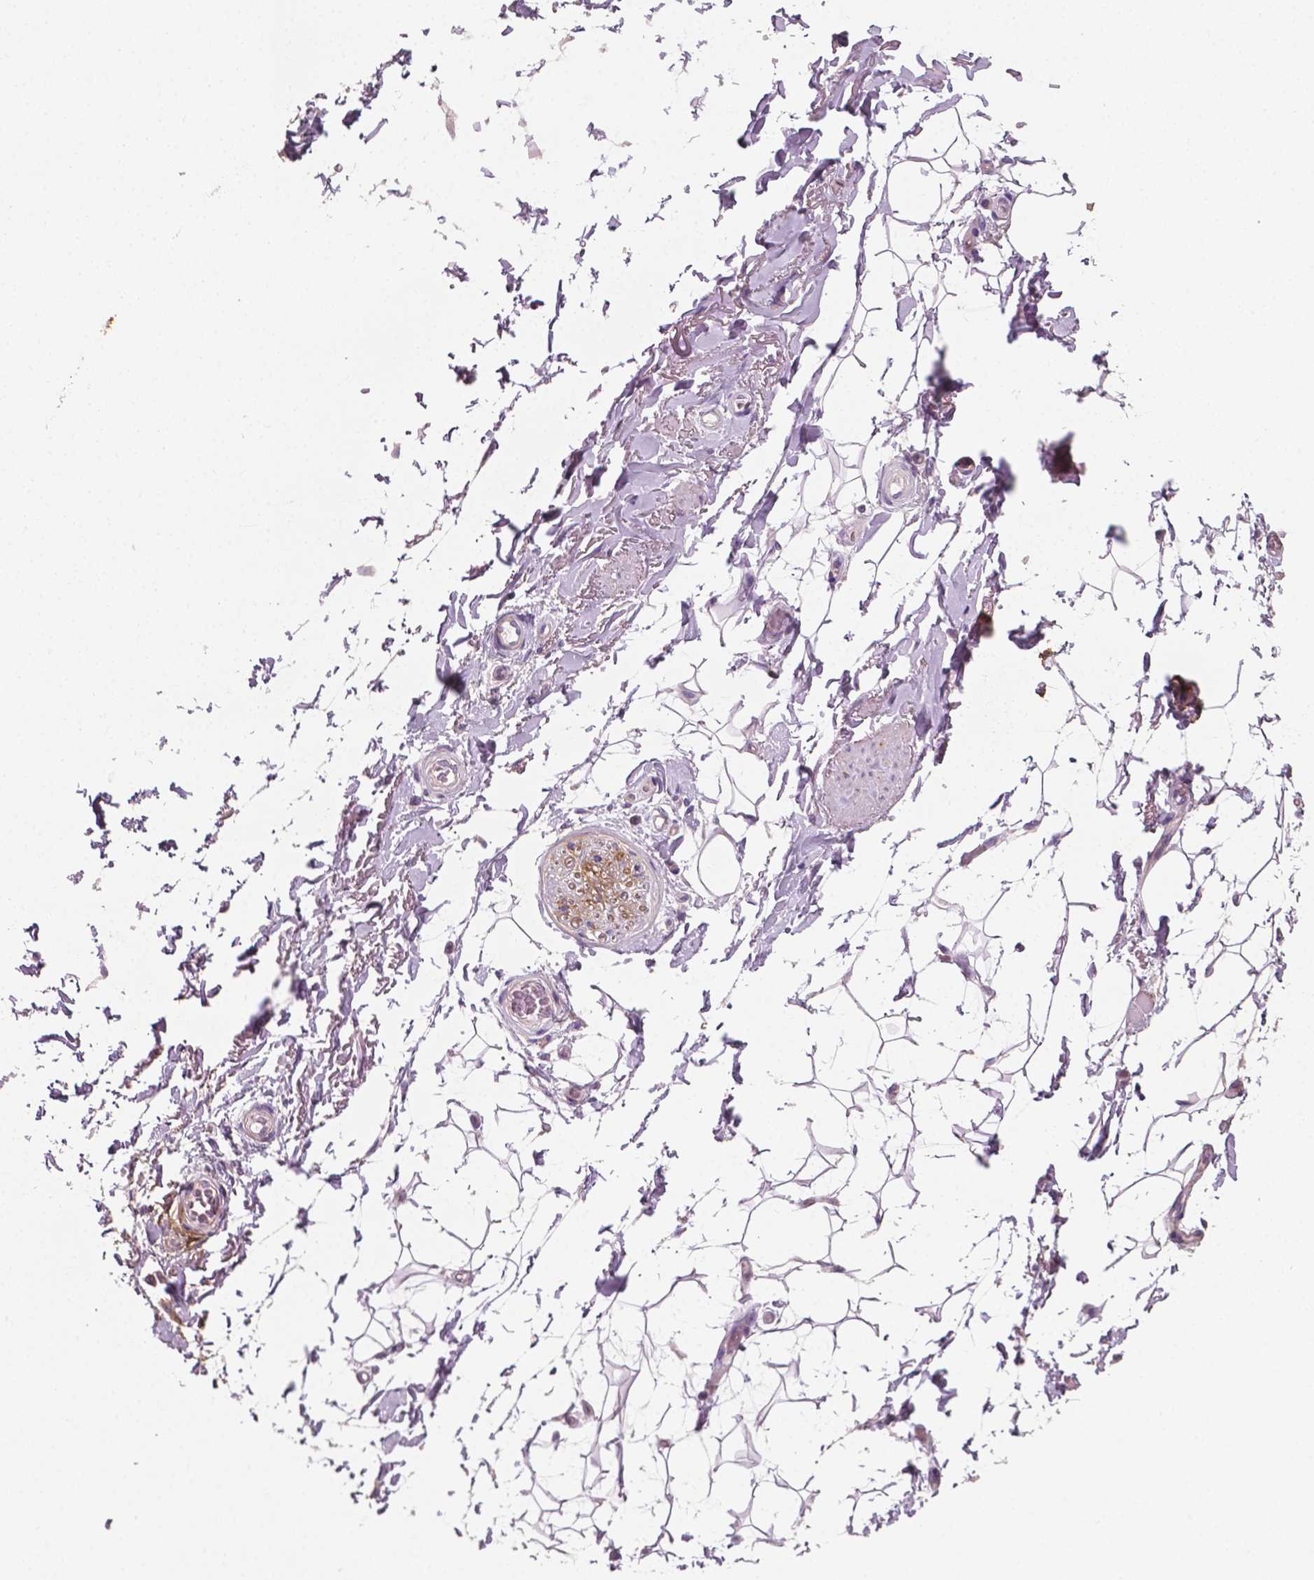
{"staining": {"intensity": "negative", "quantity": "none", "location": "none"}, "tissue": "adipose tissue", "cell_type": "Adipocytes", "image_type": "normal", "snomed": [{"axis": "morphology", "description": "Normal tissue, NOS"}, {"axis": "topography", "description": "Anal"}, {"axis": "topography", "description": "Peripheral nerve tissue"}], "caption": "There is no significant staining in adipocytes of adipose tissue. (DAB IHC with hematoxylin counter stain).", "gene": "PTX3", "patient": {"sex": "male", "age": 53}}